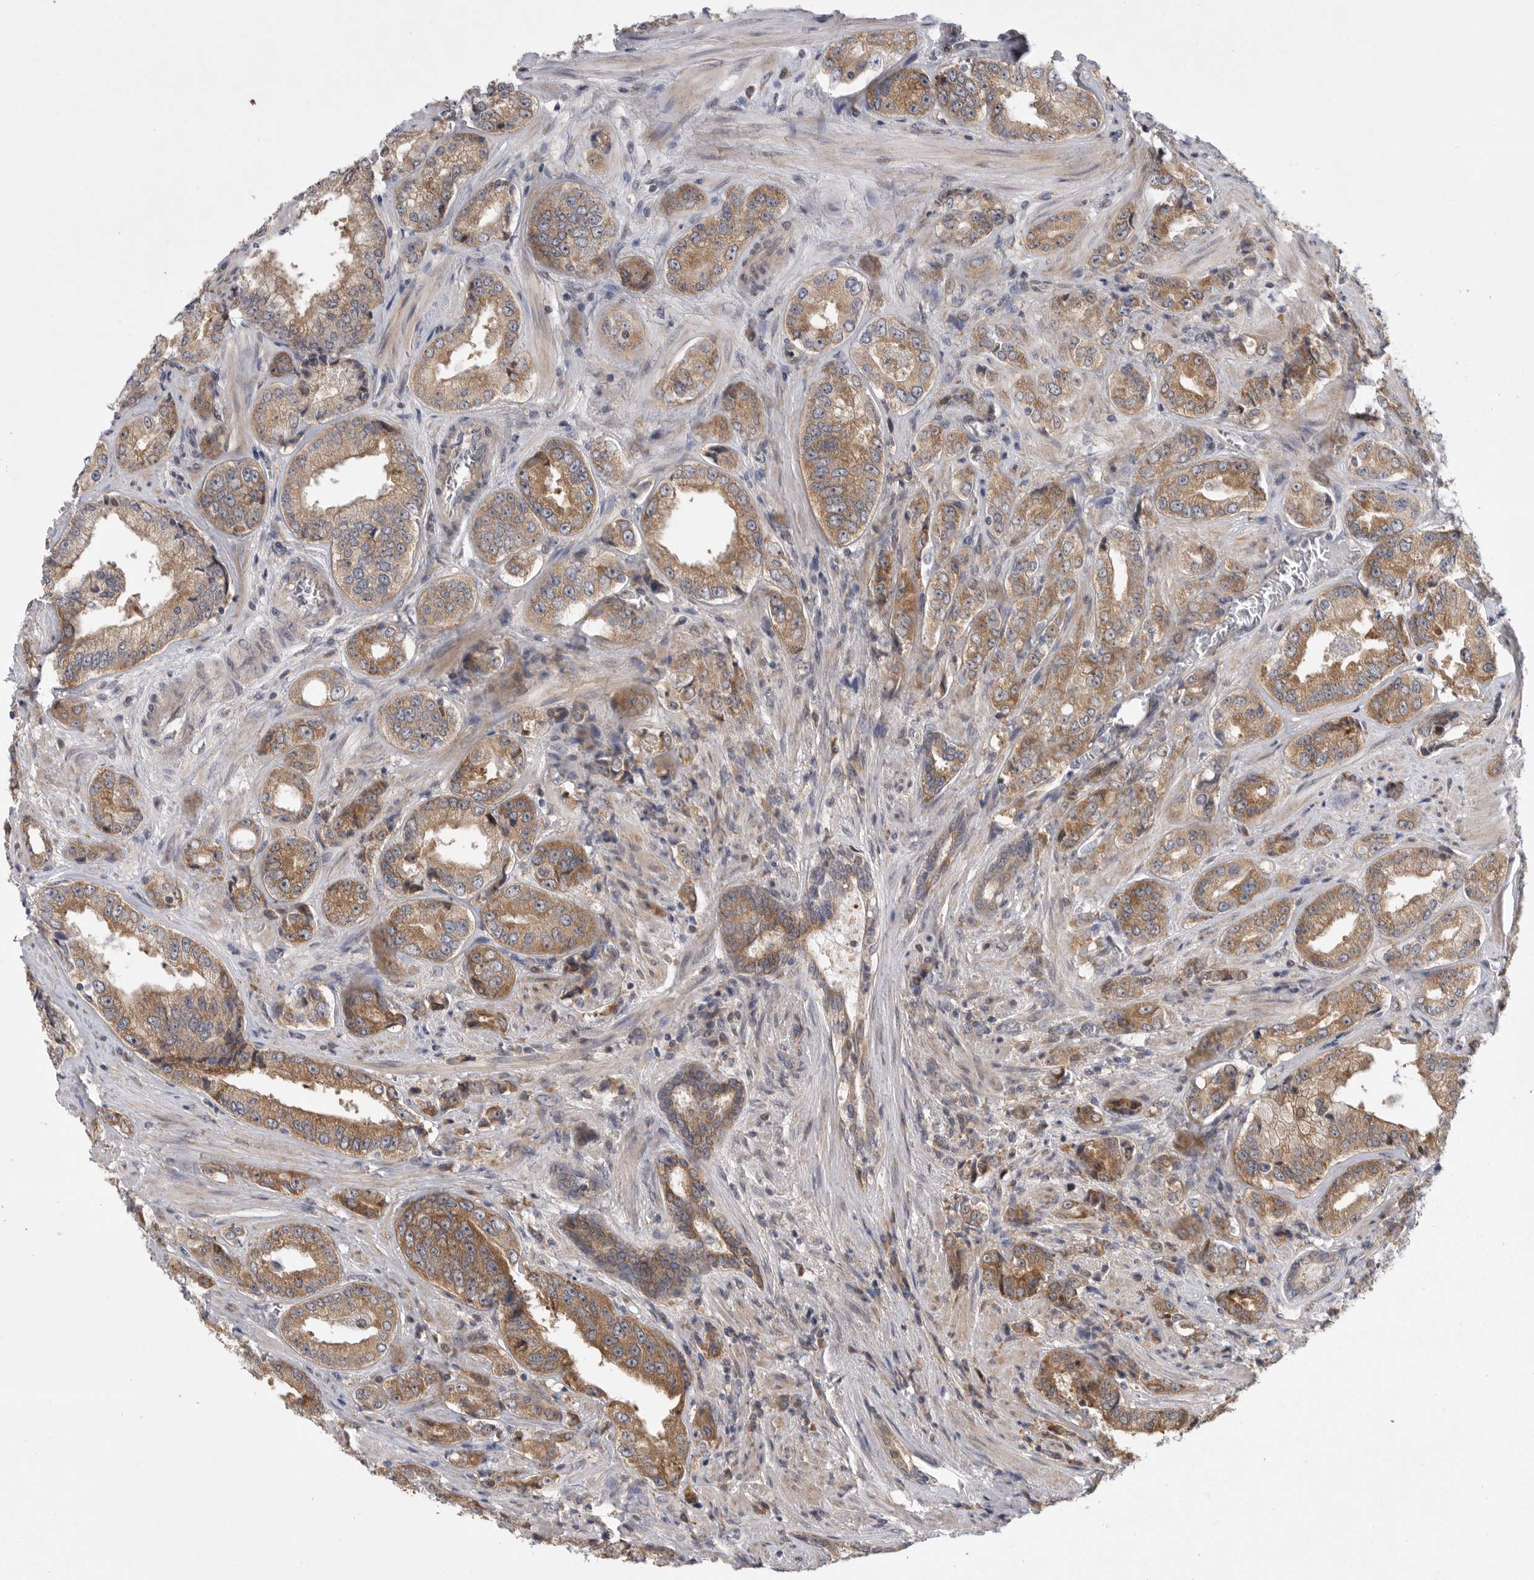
{"staining": {"intensity": "moderate", "quantity": ">75%", "location": "cytoplasmic/membranous"}, "tissue": "prostate cancer", "cell_type": "Tumor cells", "image_type": "cancer", "snomed": [{"axis": "morphology", "description": "Adenocarcinoma, High grade"}, {"axis": "topography", "description": "Prostate"}], "caption": "There is medium levels of moderate cytoplasmic/membranous positivity in tumor cells of high-grade adenocarcinoma (prostate), as demonstrated by immunohistochemical staining (brown color).", "gene": "FBXO43", "patient": {"sex": "male", "age": 61}}